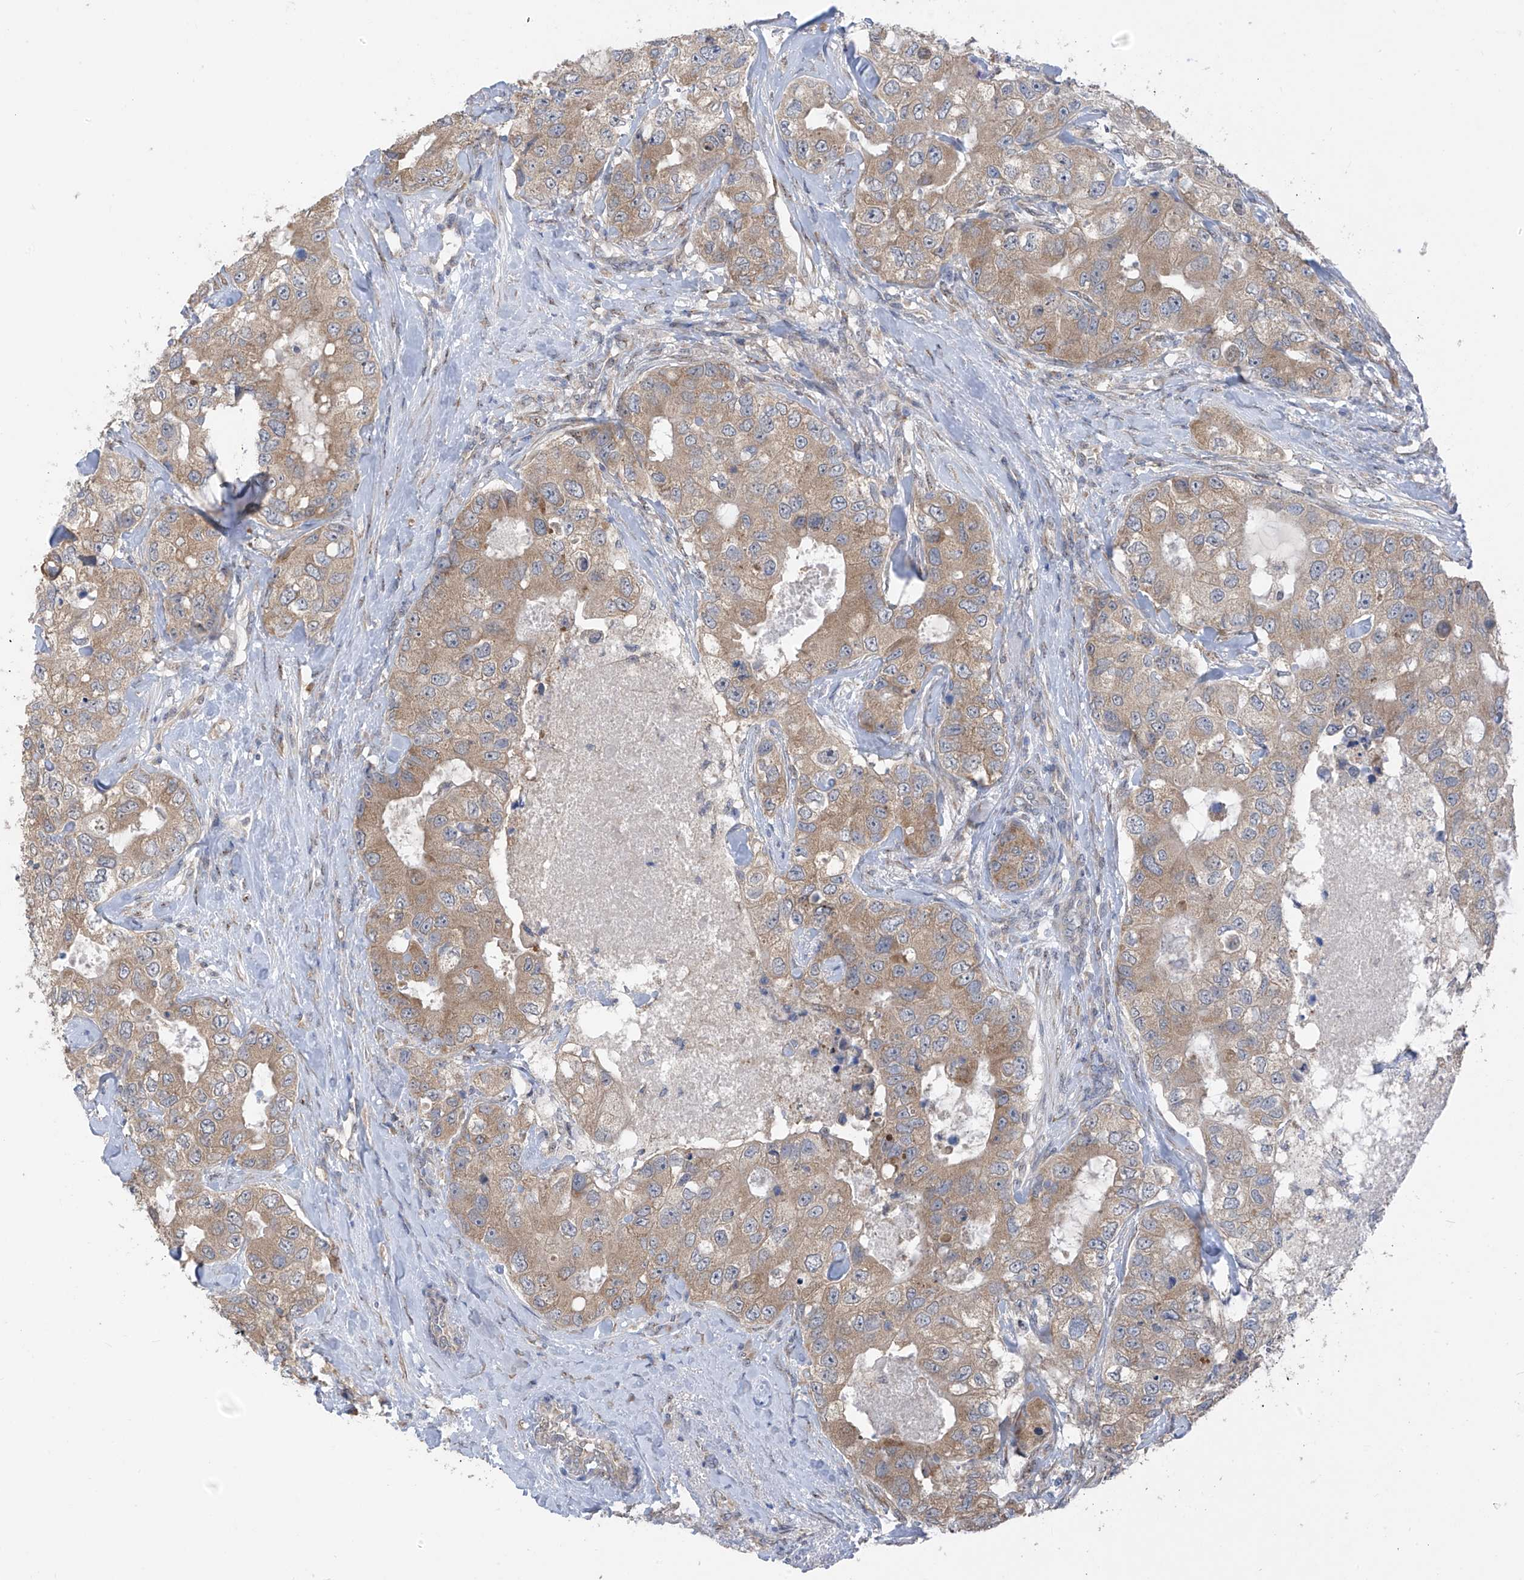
{"staining": {"intensity": "moderate", "quantity": "25%-75%", "location": "cytoplasmic/membranous"}, "tissue": "breast cancer", "cell_type": "Tumor cells", "image_type": "cancer", "snomed": [{"axis": "morphology", "description": "Duct carcinoma"}, {"axis": "topography", "description": "Breast"}], "caption": "Immunohistochemistry histopathology image of neoplastic tissue: human breast cancer (infiltrating ductal carcinoma) stained using IHC exhibits medium levels of moderate protein expression localized specifically in the cytoplasmic/membranous of tumor cells, appearing as a cytoplasmic/membranous brown color.", "gene": "RPL4", "patient": {"sex": "female", "age": 62}}